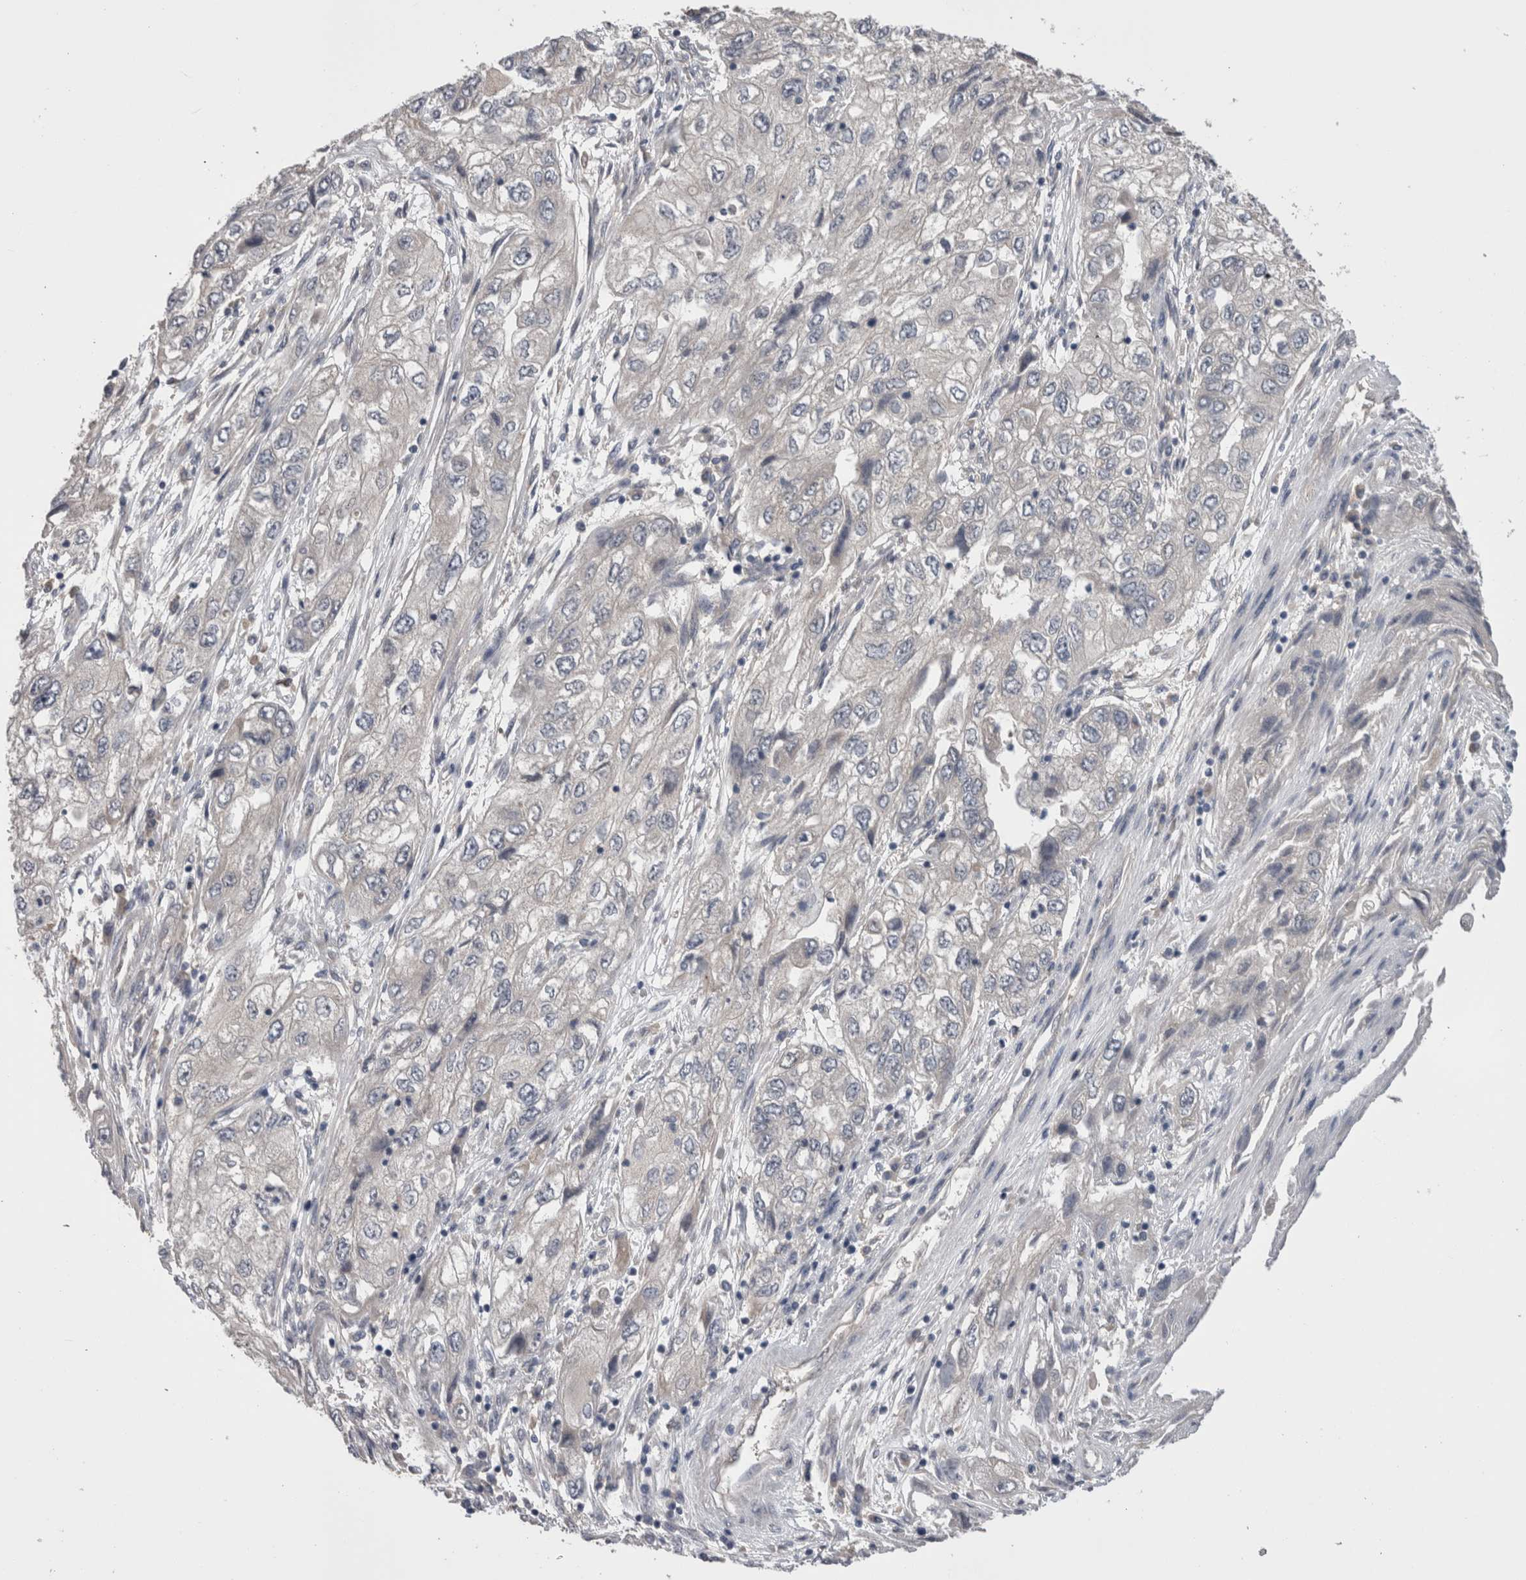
{"staining": {"intensity": "negative", "quantity": "none", "location": "none"}, "tissue": "endometrial cancer", "cell_type": "Tumor cells", "image_type": "cancer", "snomed": [{"axis": "morphology", "description": "Adenocarcinoma, NOS"}, {"axis": "topography", "description": "Endometrium"}], "caption": "Tumor cells are negative for brown protein staining in endometrial cancer.", "gene": "DCTN6", "patient": {"sex": "female", "age": 49}}